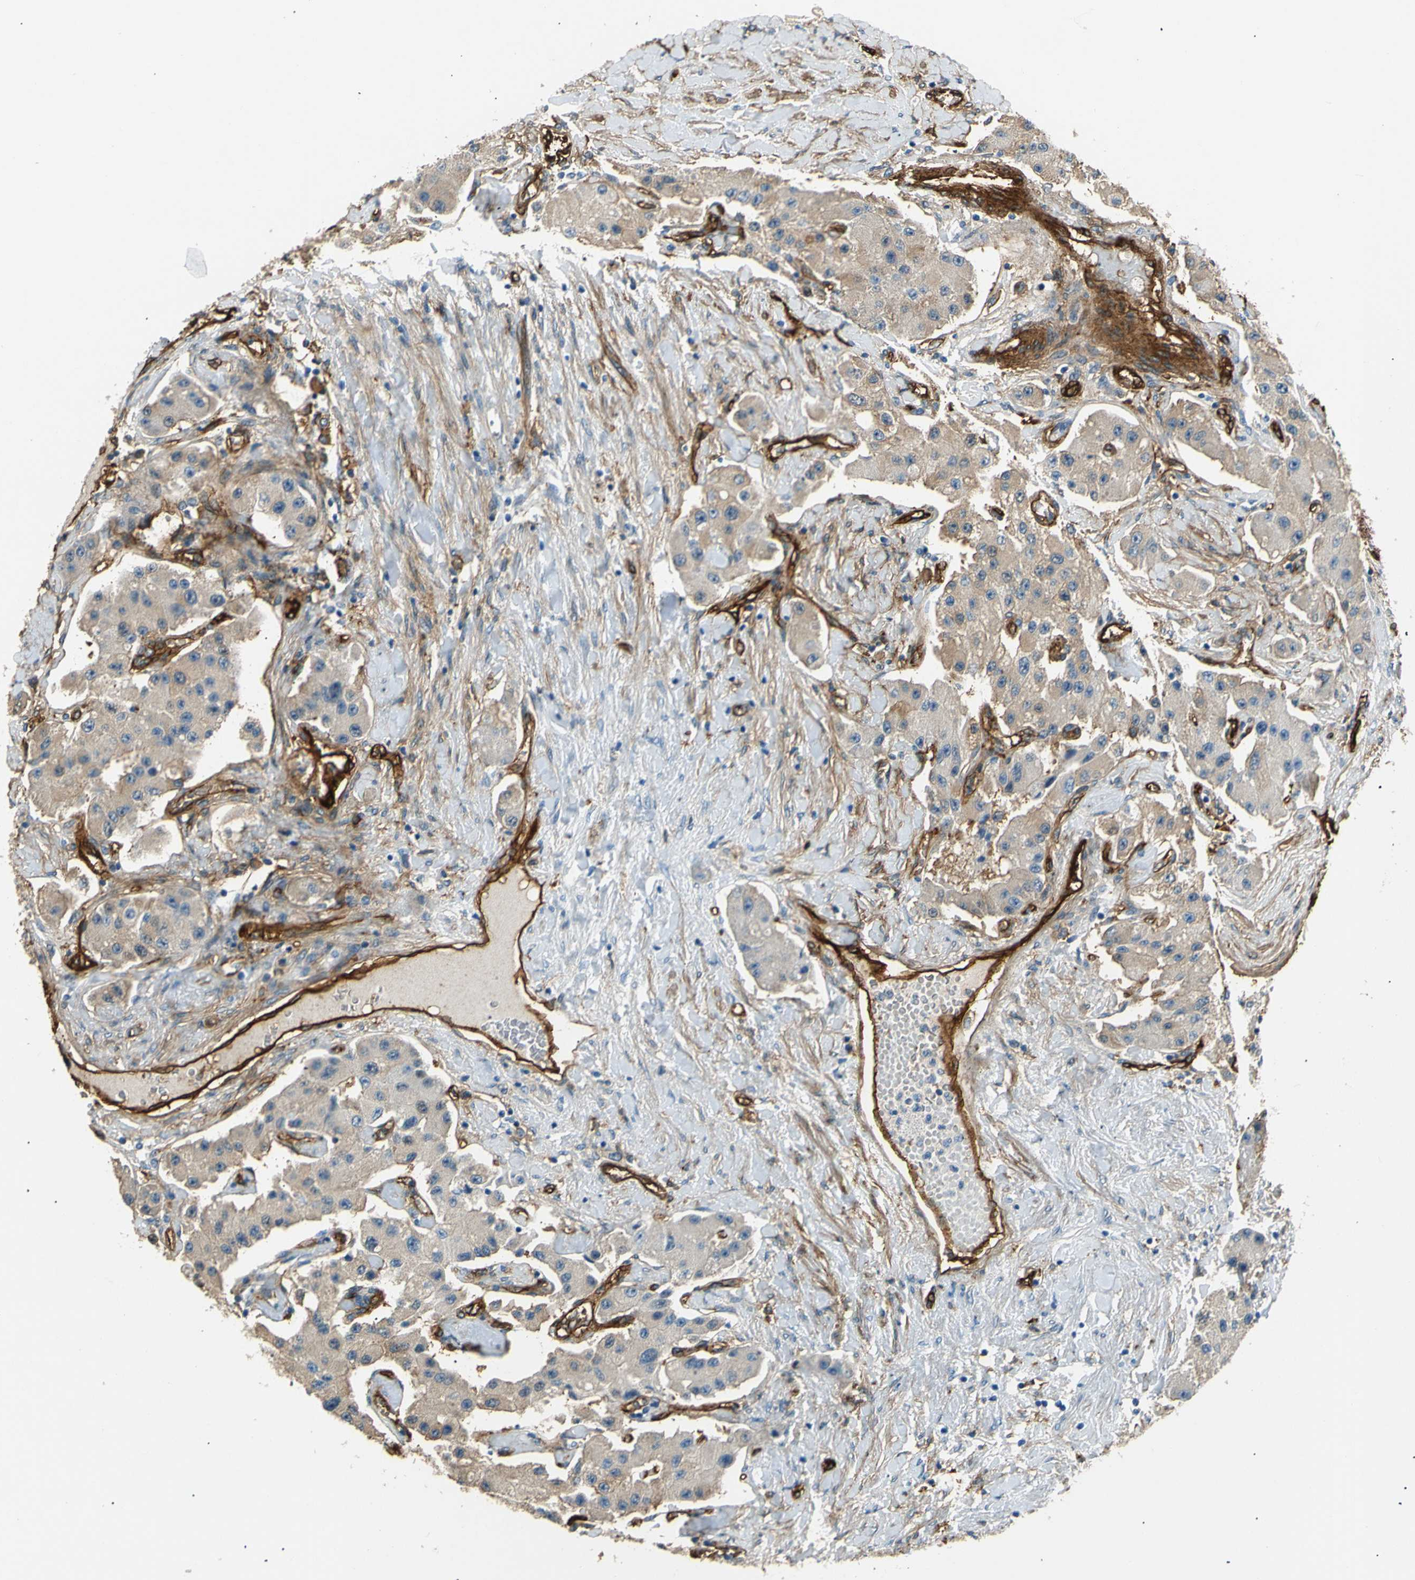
{"staining": {"intensity": "weak", "quantity": "25%-75%", "location": "cytoplasmic/membranous"}, "tissue": "carcinoid", "cell_type": "Tumor cells", "image_type": "cancer", "snomed": [{"axis": "morphology", "description": "Carcinoid, malignant, NOS"}, {"axis": "topography", "description": "Pancreas"}], "caption": "High-power microscopy captured an IHC photomicrograph of carcinoid, revealing weak cytoplasmic/membranous positivity in approximately 25%-75% of tumor cells. Ihc stains the protein of interest in brown and the nuclei are stained blue.", "gene": "ENTPD1", "patient": {"sex": "male", "age": 41}}